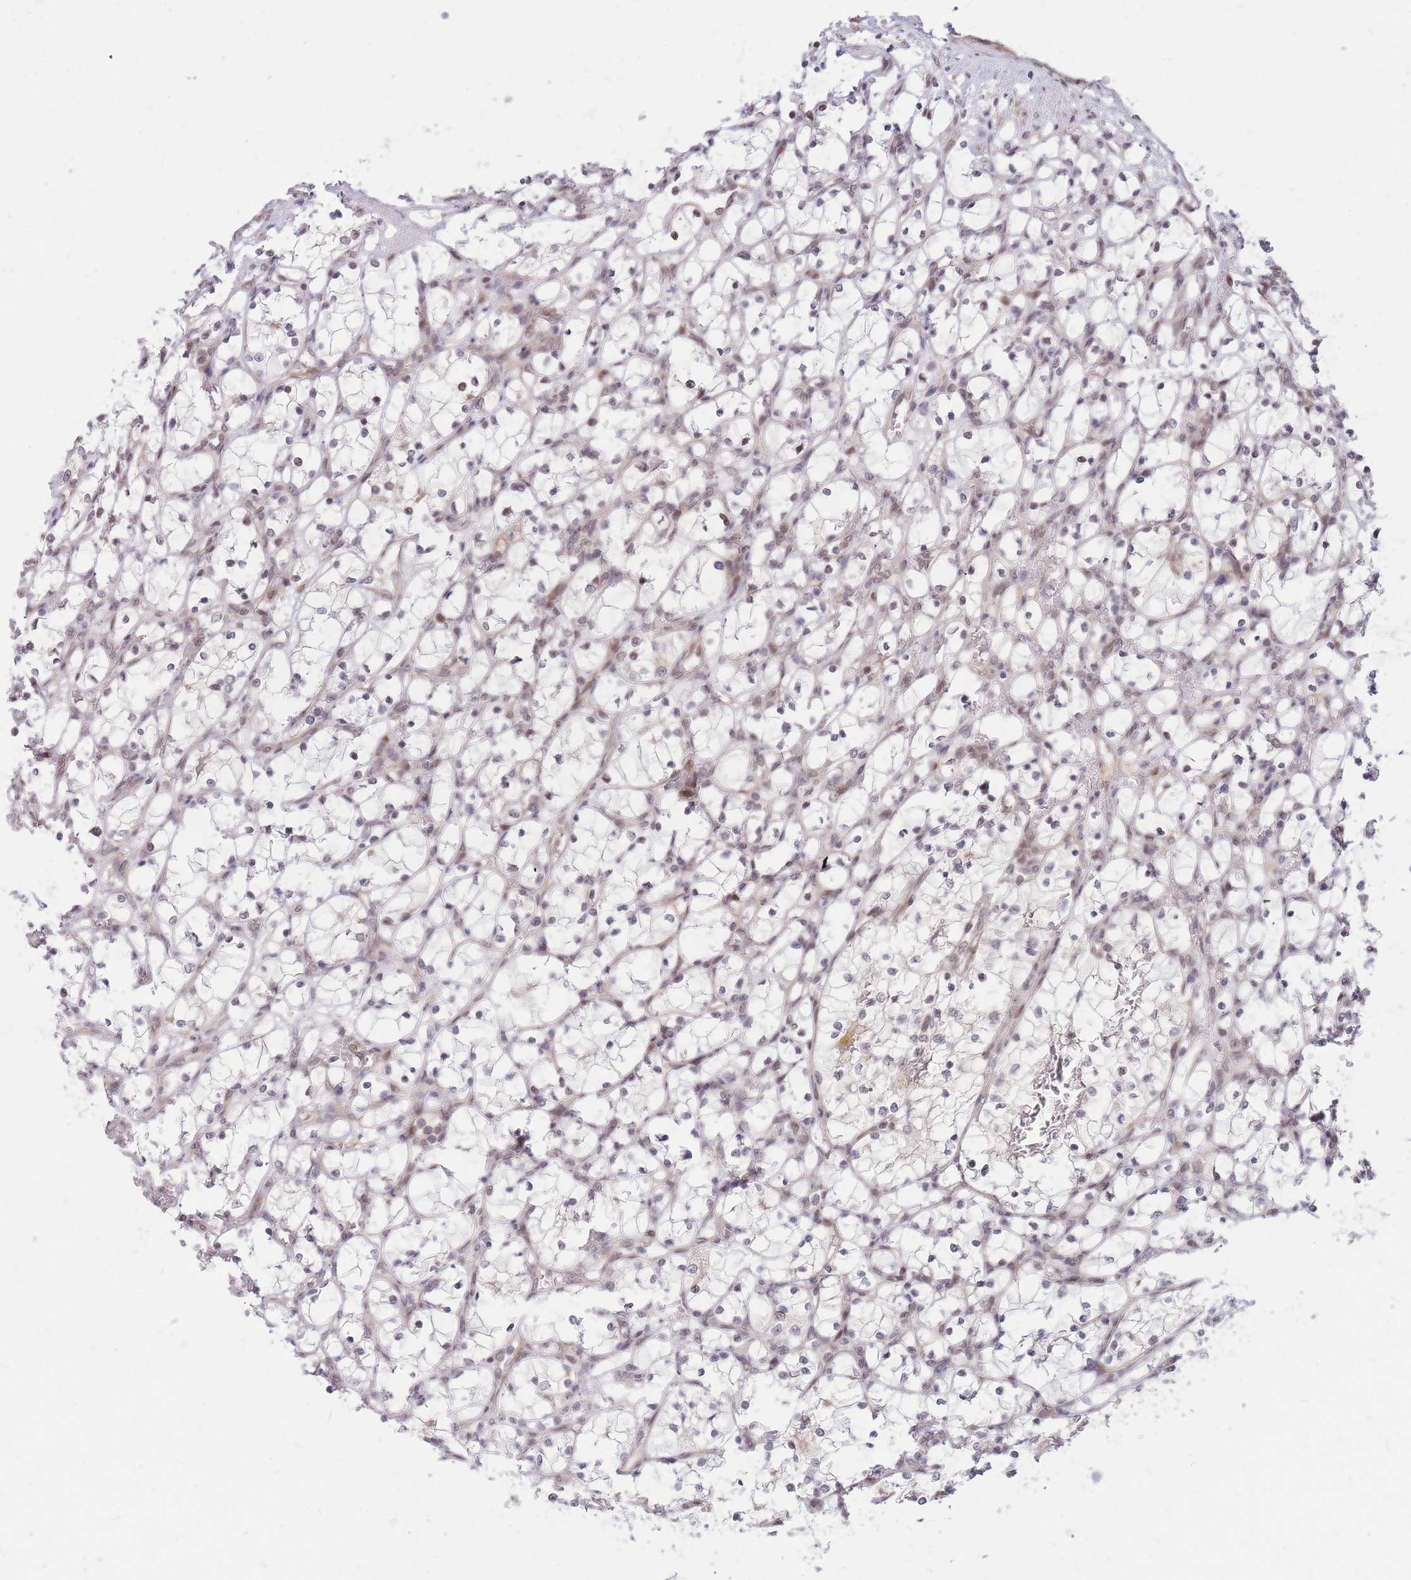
{"staining": {"intensity": "negative", "quantity": "none", "location": "none"}, "tissue": "renal cancer", "cell_type": "Tumor cells", "image_type": "cancer", "snomed": [{"axis": "morphology", "description": "Adenocarcinoma, NOS"}, {"axis": "topography", "description": "Kidney"}], "caption": "Tumor cells show no significant protein positivity in renal adenocarcinoma.", "gene": "ERICH6B", "patient": {"sex": "female", "age": 69}}